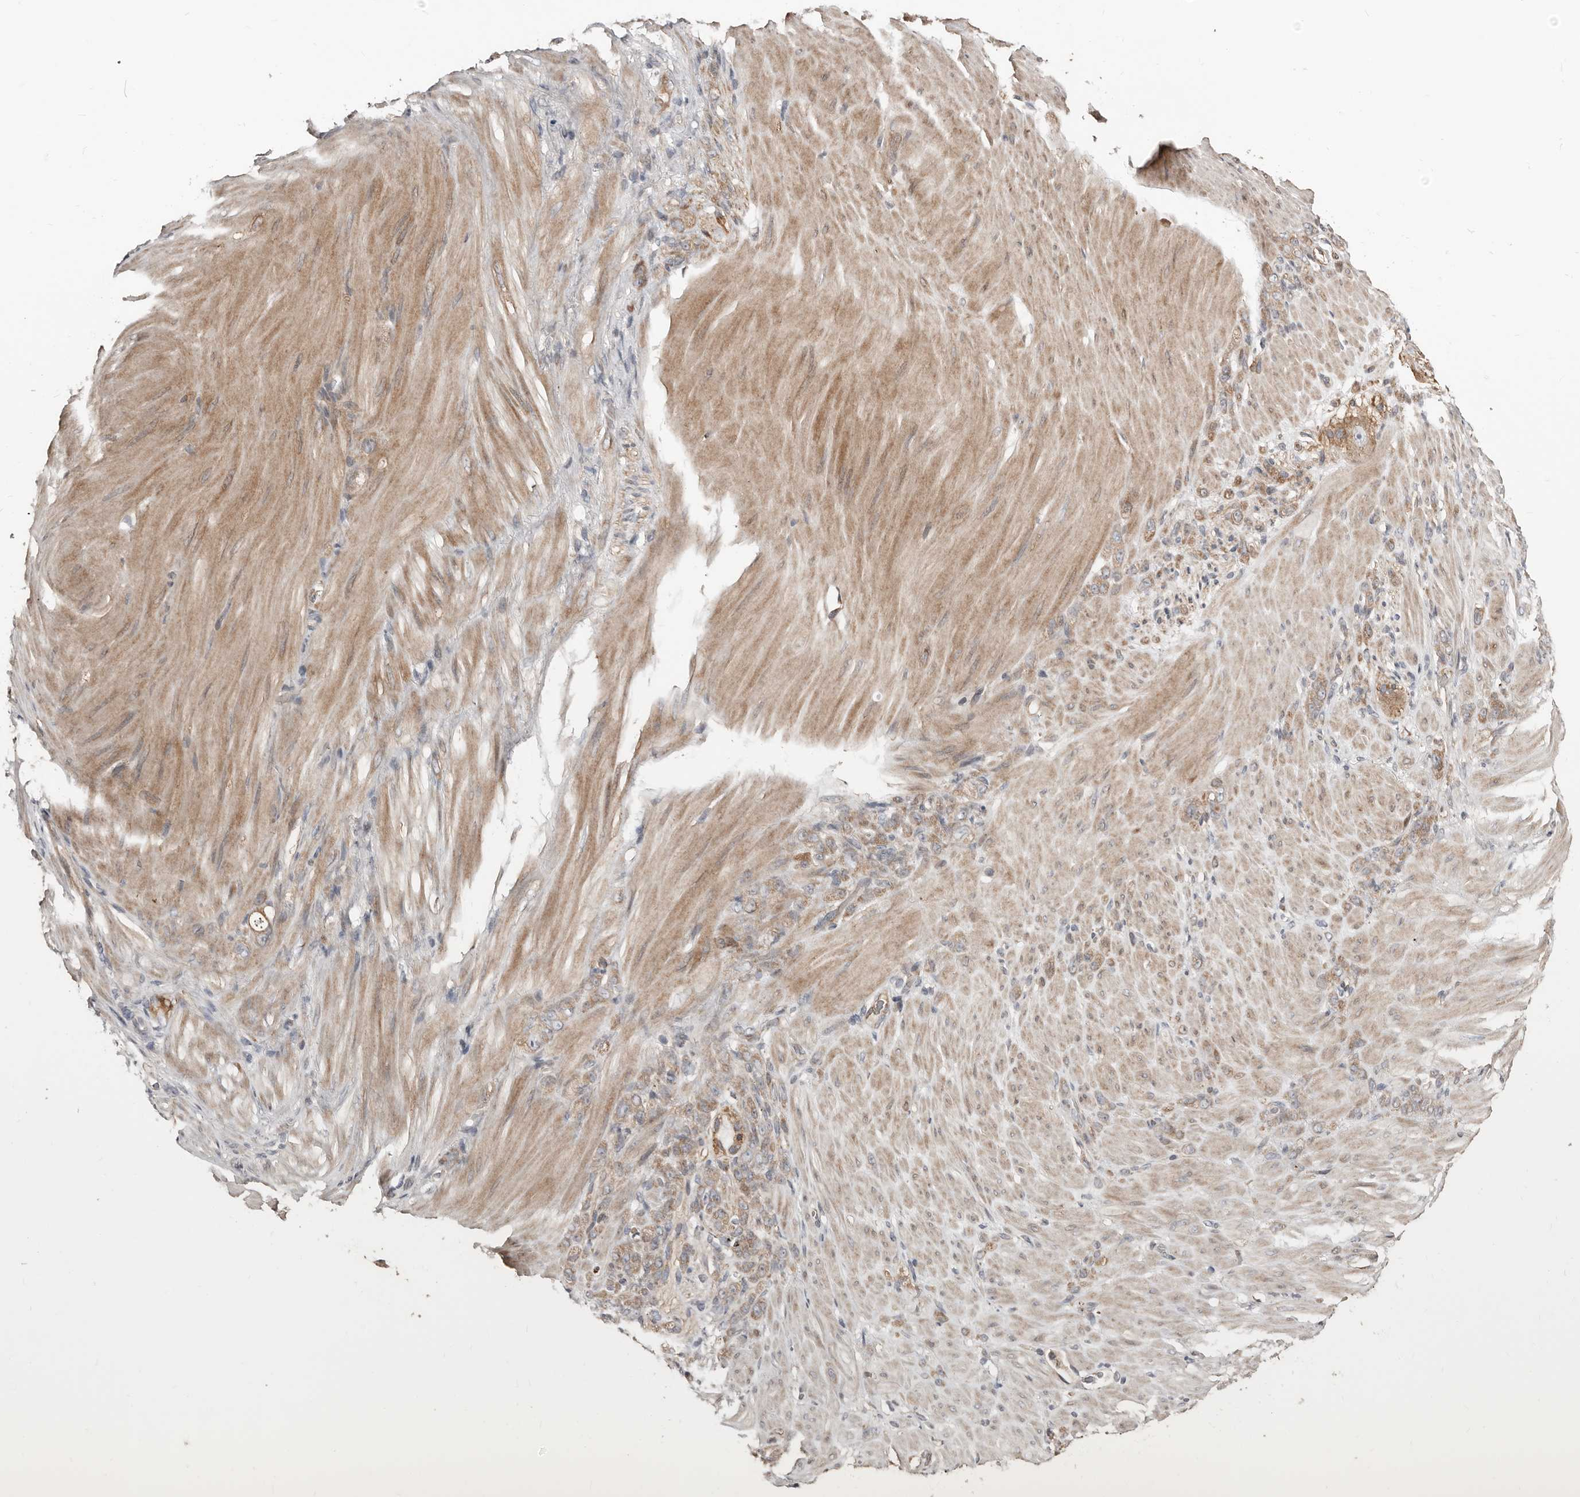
{"staining": {"intensity": "moderate", "quantity": ">75%", "location": "cytoplasmic/membranous"}, "tissue": "stomach cancer", "cell_type": "Tumor cells", "image_type": "cancer", "snomed": [{"axis": "morphology", "description": "Normal tissue, NOS"}, {"axis": "morphology", "description": "Adenocarcinoma, NOS"}, {"axis": "topography", "description": "Stomach"}], "caption": "Stomach cancer stained with a brown dye reveals moderate cytoplasmic/membranous positive positivity in approximately >75% of tumor cells.", "gene": "SMYD4", "patient": {"sex": "male", "age": 82}}